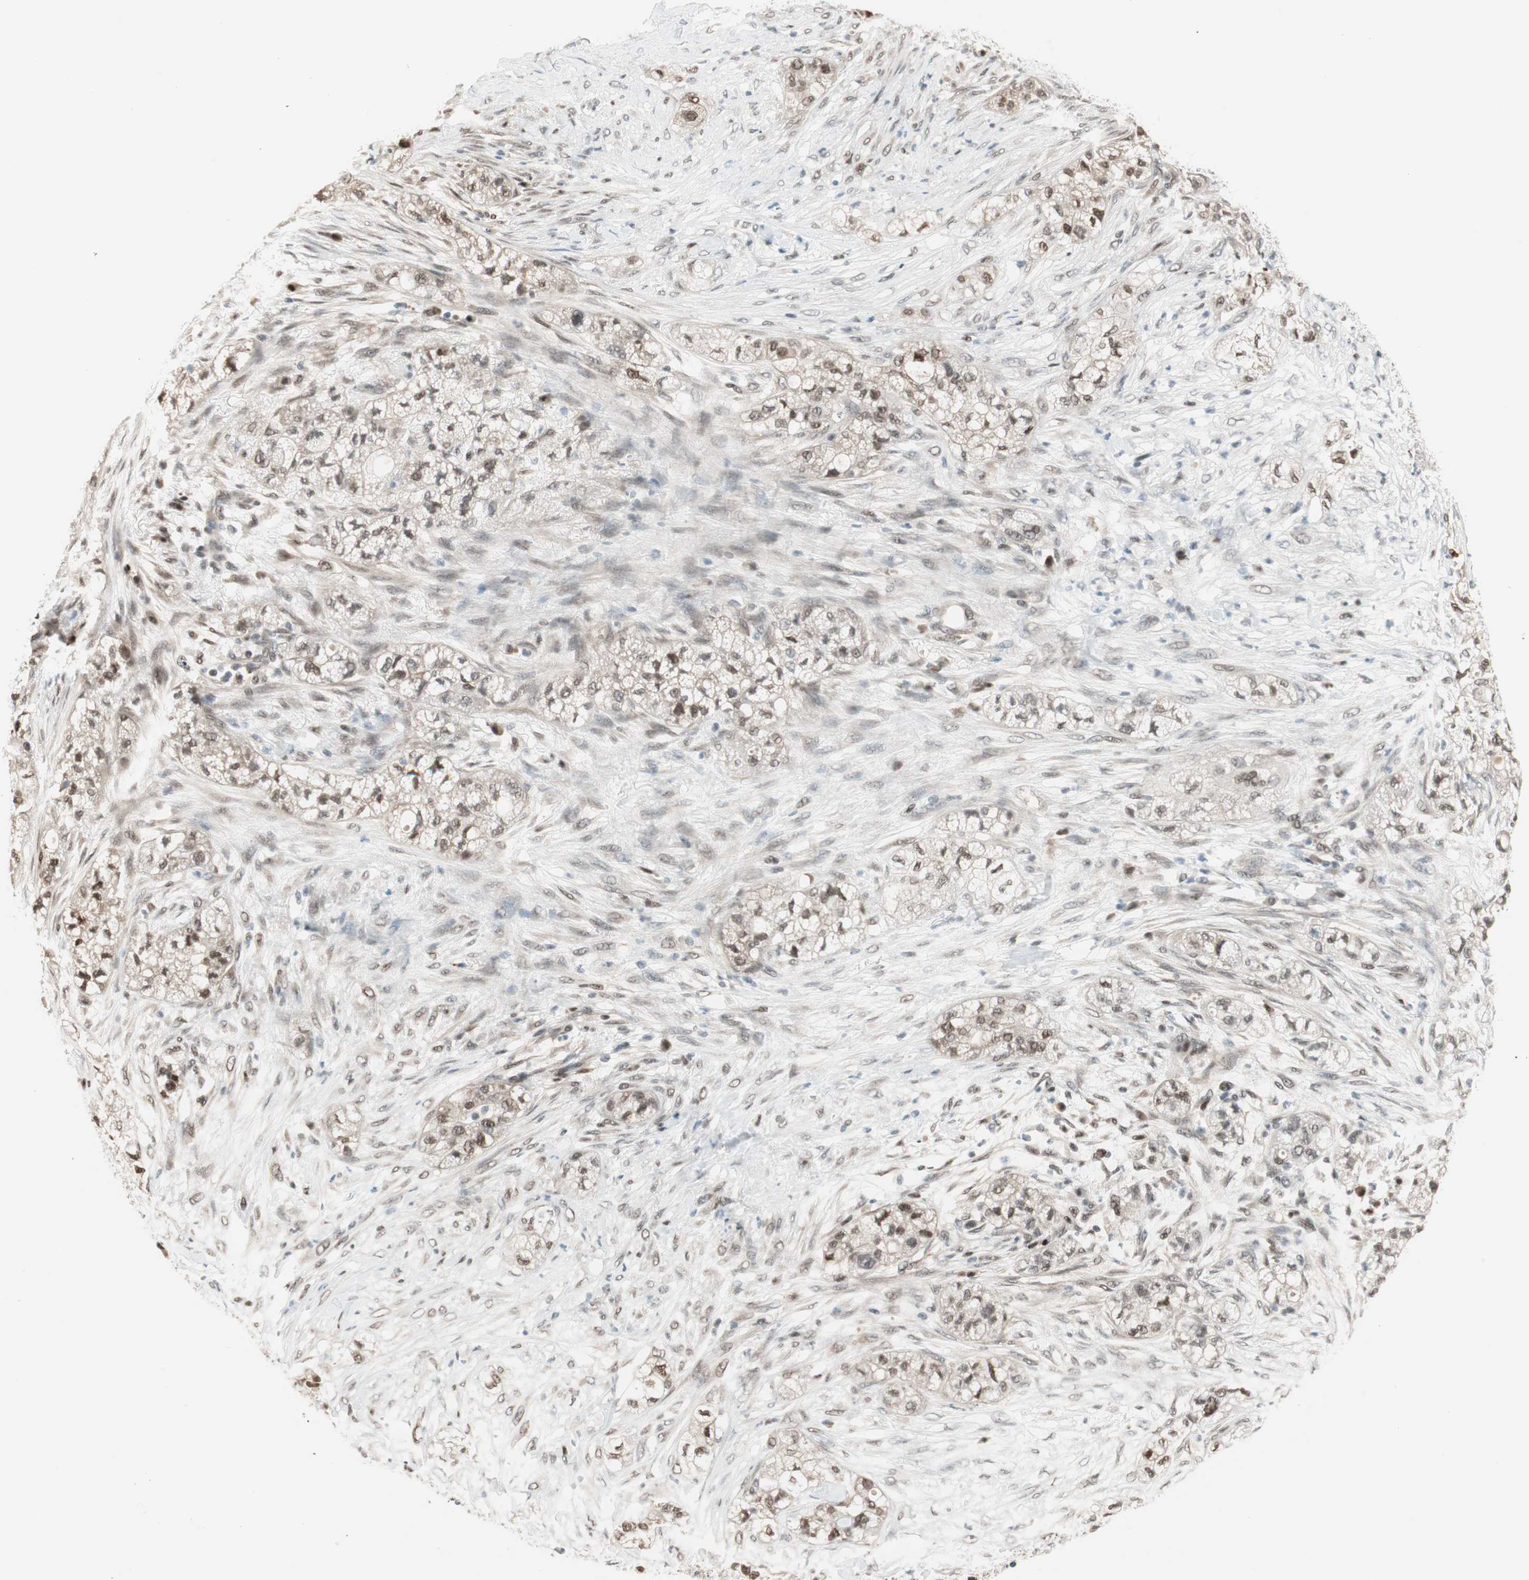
{"staining": {"intensity": "moderate", "quantity": ">75%", "location": "nuclear"}, "tissue": "pancreatic cancer", "cell_type": "Tumor cells", "image_type": "cancer", "snomed": [{"axis": "morphology", "description": "Adenocarcinoma, NOS"}, {"axis": "topography", "description": "Pancreas"}], "caption": "Pancreatic adenocarcinoma stained for a protein (brown) exhibits moderate nuclear positive positivity in about >75% of tumor cells.", "gene": "LONP2", "patient": {"sex": "female", "age": 78}}